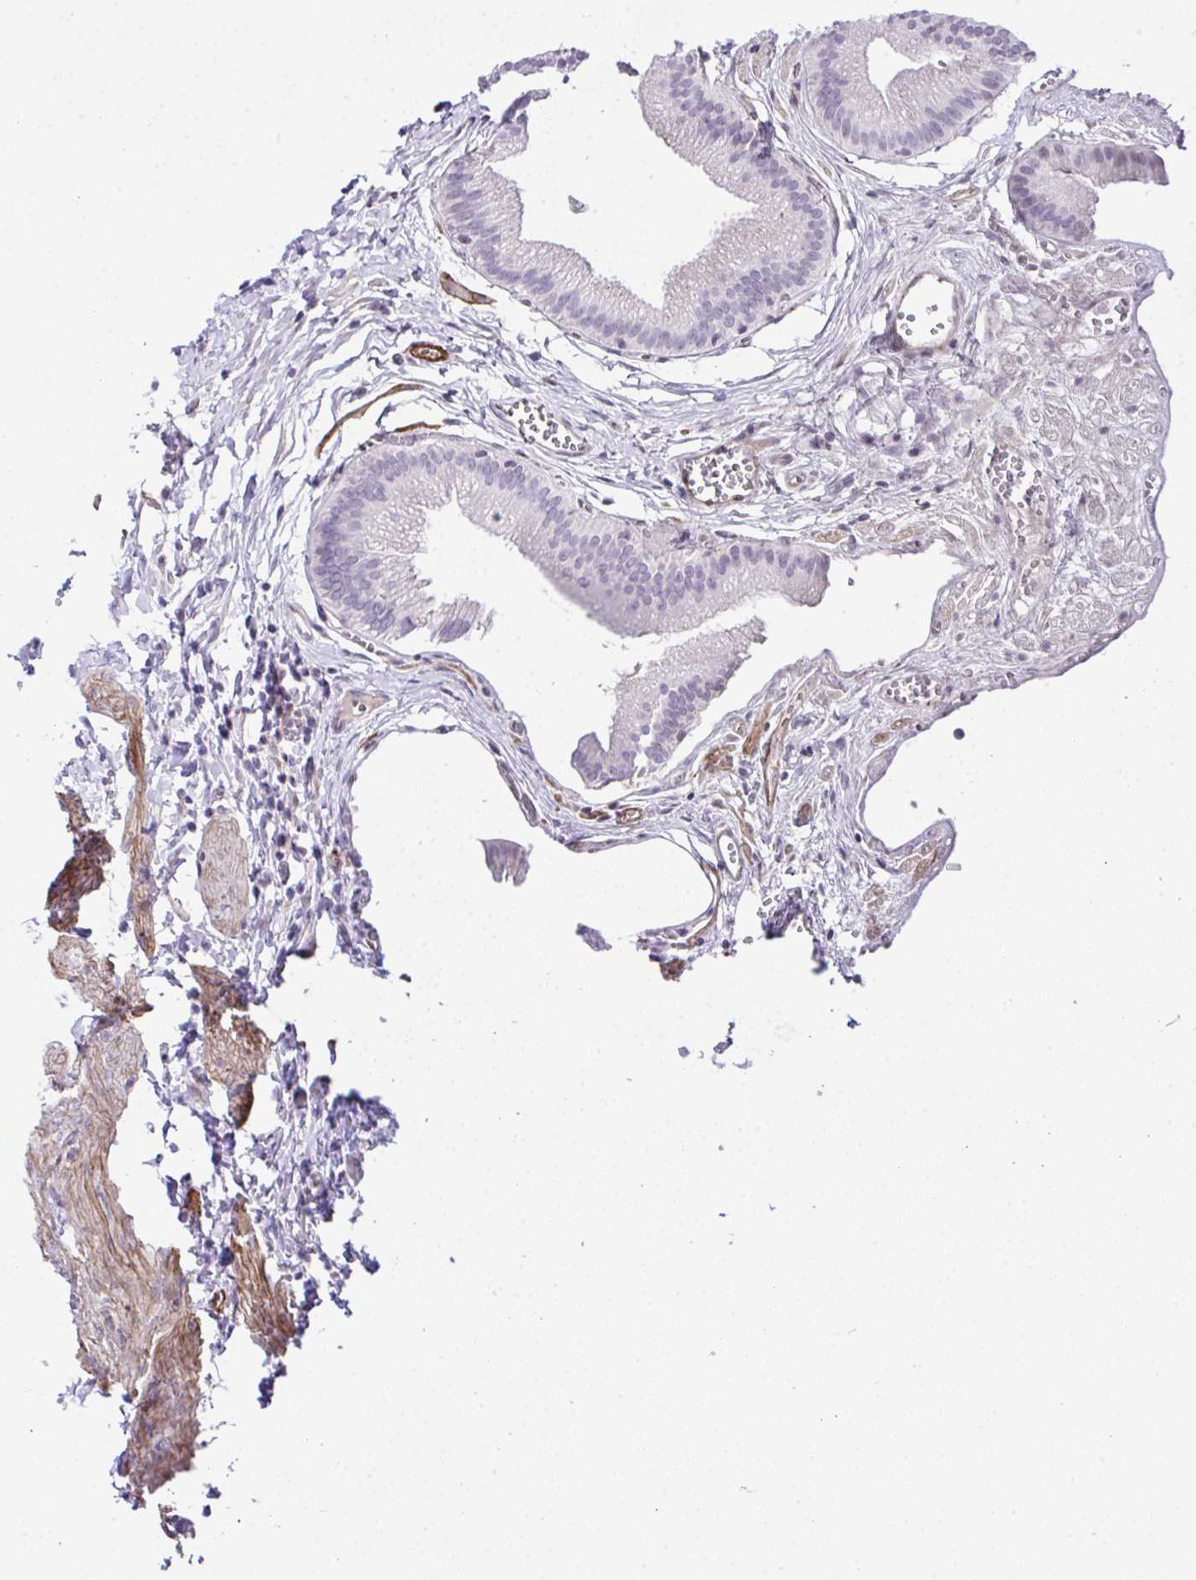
{"staining": {"intensity": "moderate", "quantity": "<25%", "location": "nuclear"}, "tissue": "gallbladder", "cell_type": "Glandular cells", "image_type": "normal", "snomed": [{"axis": "morphology", "description": "Normal tissue, NOS"}, {"axis": "topography", "description": "Gallbladder"}, {"axis": "topography", "description": "Peripheral nerve tissue"}], "caption": "Moderate nuclear expression for a protein is appreciated in approximately <25% of glandular cells of unremarkable gallbladder using immunohistochemistry (IHC).", "gene": "FBXO34", "patient": {"sex": "male", "age": 17}}